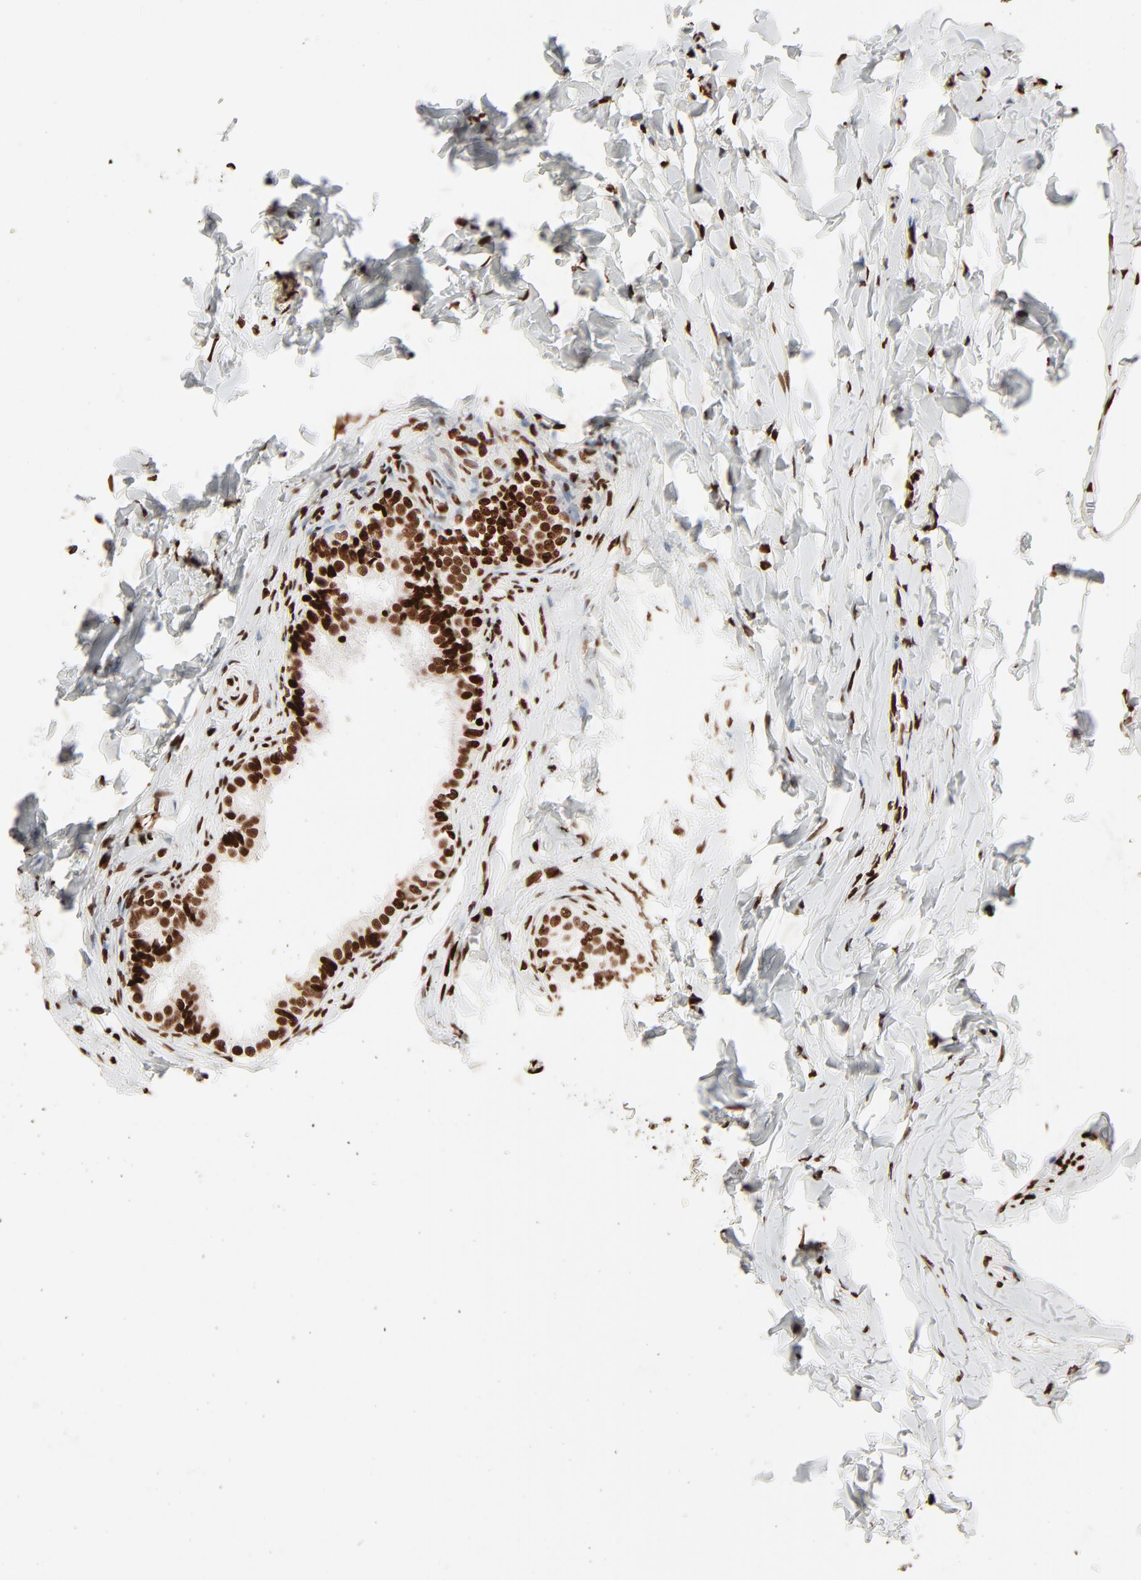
{"staining": {"intensity": "strong", "quantity": ">75%", "location": "nuclear"}, "tissue": "epididymis", "cell_type": "Glandular cells", "image_type": "normal", "snomed": [{"axis": "morphology", "description": "Normal tissue, NOS"}, {"axis": "topography", "description": "Soft tissue"}, {"axis": "topography", "description": "Epididymis"}], "caption": "Glandular cells reveal high levels of strong nuclear positivity in about >75% of cells in unremarkable epididymis. (DAB (3,3'-diaminobenzidine) IHC with brightfield microscopy, high magnification).", "gene": "HMGB1", "patient": {"sex": "male", "age": 26}}